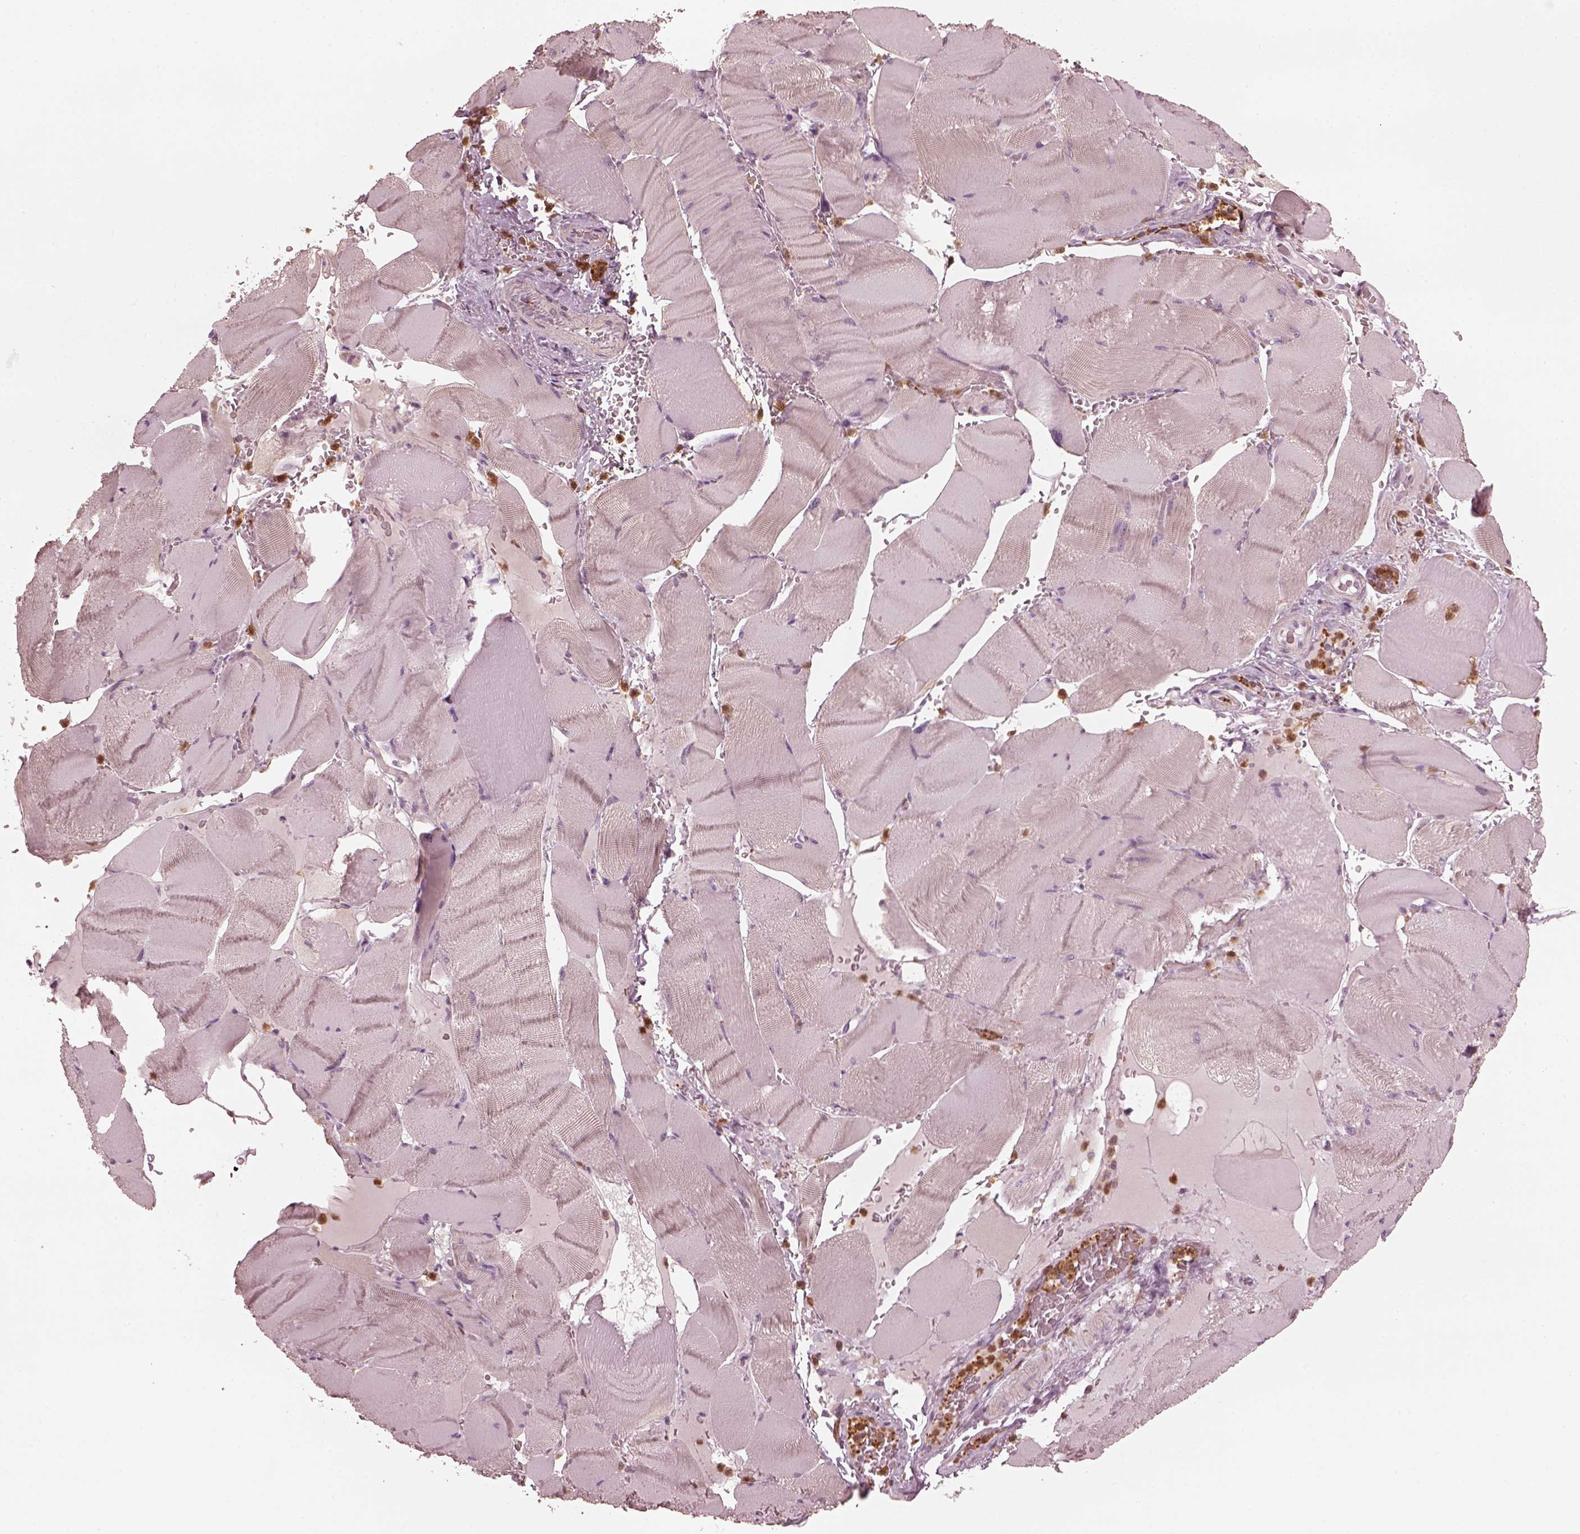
{"staining": {"intensity": "negative", "quantity": "none", "location": "none"}, "tissue": "skeletal muscle", "cell_type": "Myocytes", "image_type": "normal", "snomed": [{"axis": "morphology", "description": "Normal tissue, NOS"}, {"axis": "topography", "description": "Skeletal muscle"}], "caption": "Myocytes are negative for protein expression in unremarkable human skeletal muscle. The staining is performed using DAB (3,3'-diaminobenzidine) brown chromogen with nuclei counter-stained in using hematoxylin.", "gene": "PSTPIP2", "patient": {"sex": "male", "age": 56}}